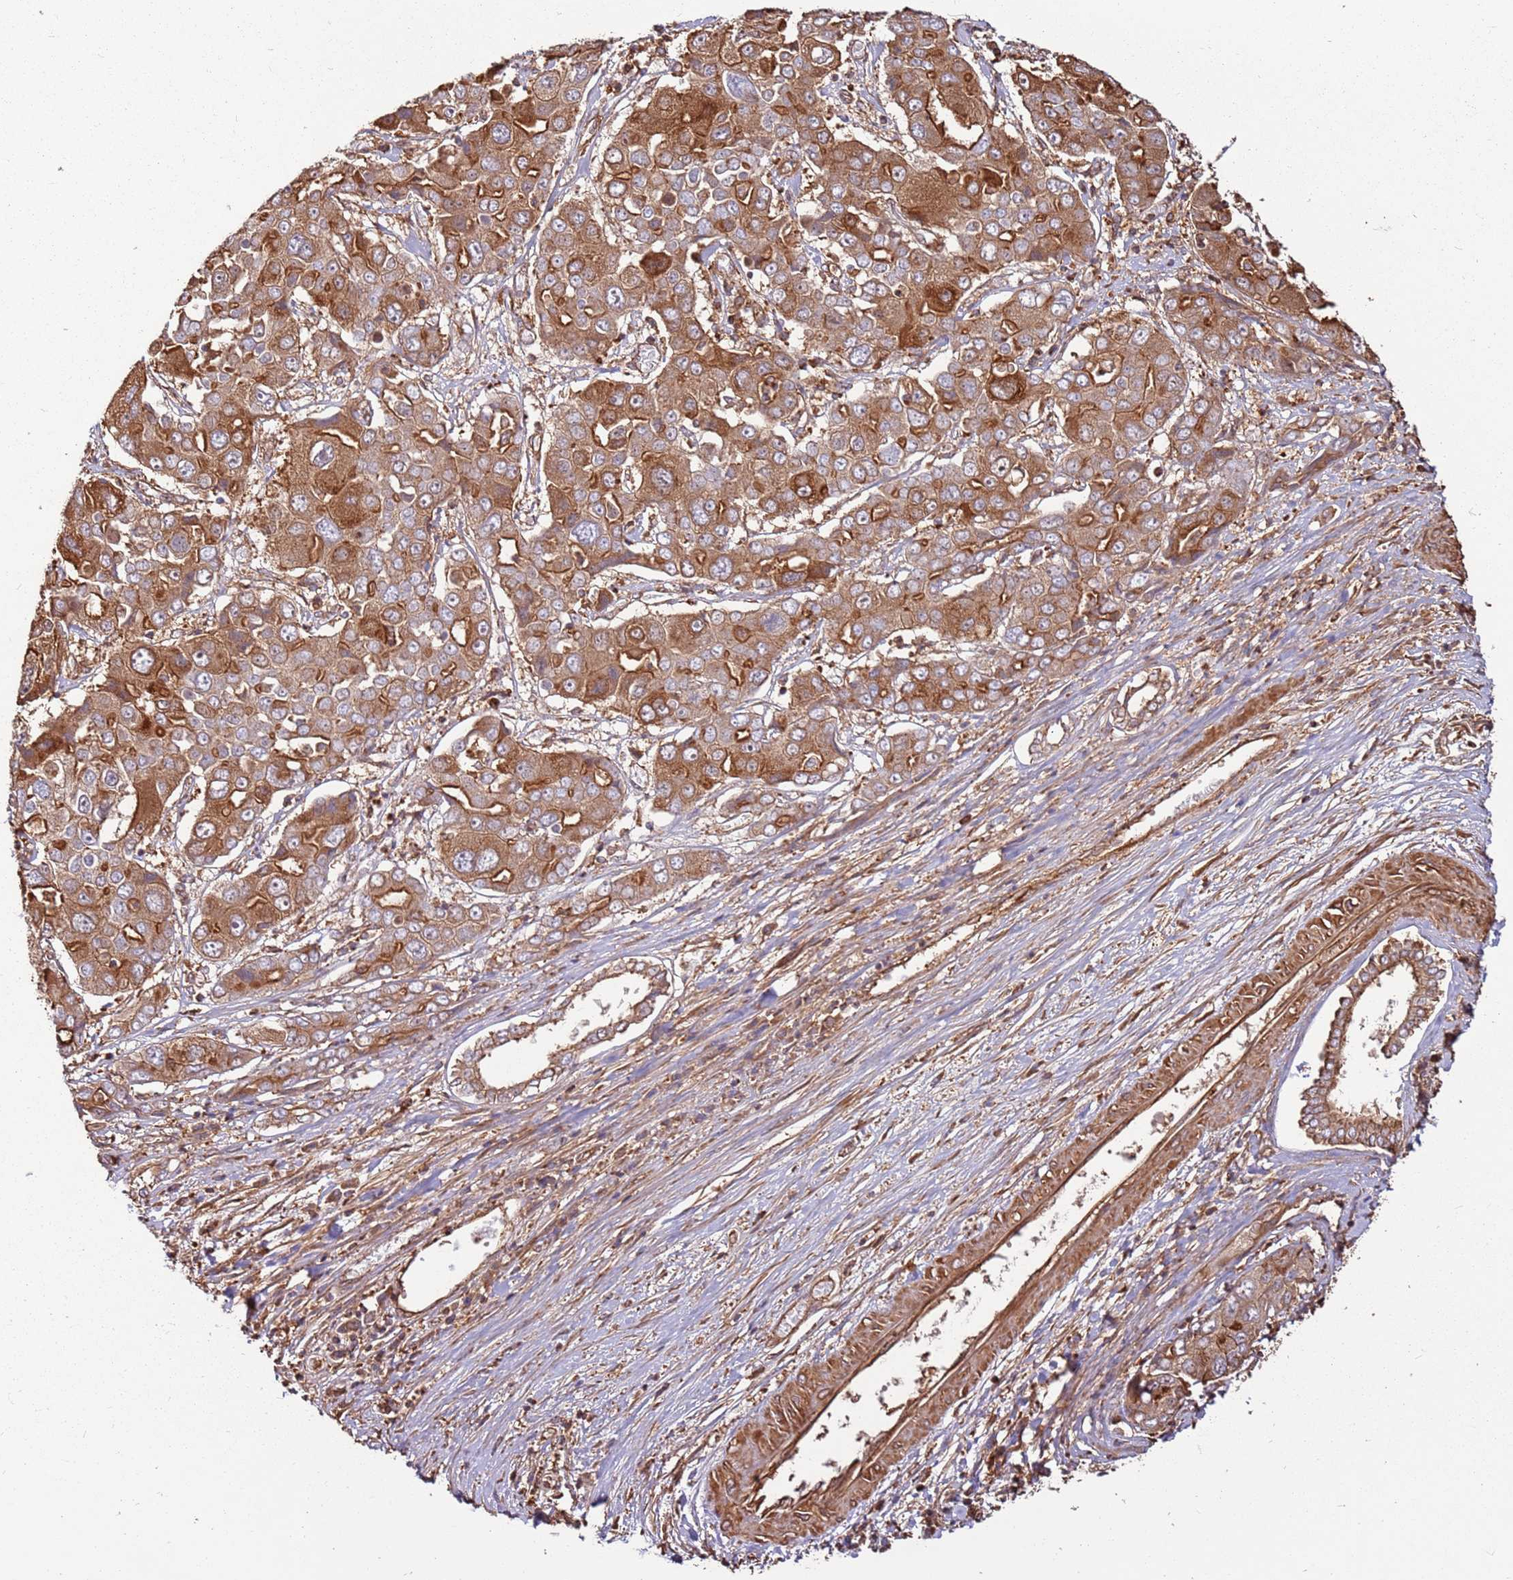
{"staining": {"intensity": "strong", "quantity": ">75%", "location": "cytoplasmic/membranous"}, "tissue": "liver cancer", "cell_type": "Tumor cells", "image_type": "cancer", "snomed": [{"axis": "morphology", "description": "Cholangiocarcinoma"}, {"axis": "topography", "description": "Liver"}], "caption": "Immunohistochemistry staining of liver cancer, which demonstrates high levels of strong cytoplasmic/membranous positivity in about >75% of tumor cells indicating strong cytoplasmic/membranous protein staining. The staining was performed using DAB (3,3'-diaminobenzidine) (brown) for protein detection and nuclei were counterstained in hematoxylin (blue).", "gene": "ACVR2A", "patient": {"sex": "male", "age": 67}}